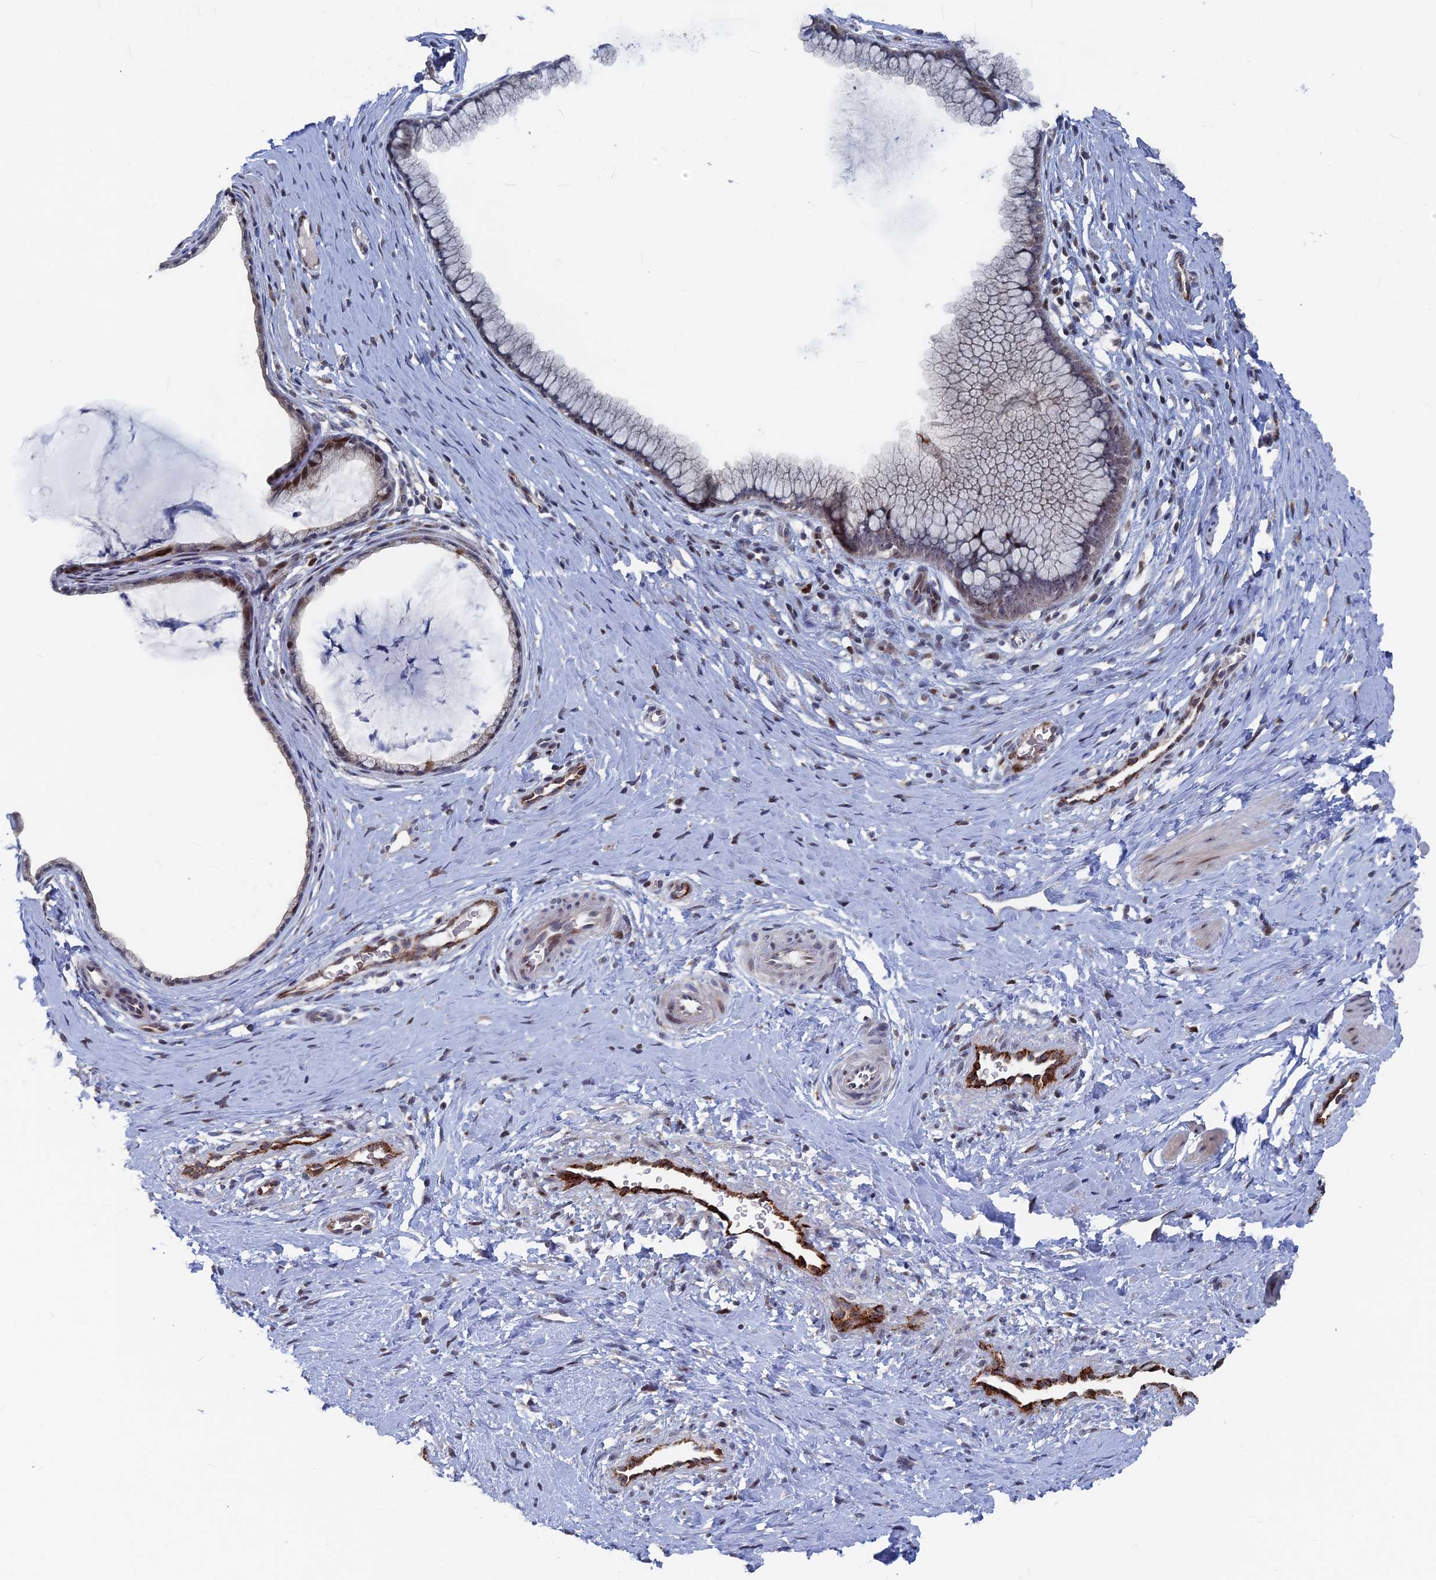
{"staining": {"intensity": "strong", "quantity": "<25%", "location": "cytoplasmic/membranous,nuclear"}, "tissue": "cervix", "cell_type": "Glandular cells", "image_type": "normal", "snomed": [{"axis": "morphology", "description": "Normal tissue, NOS"}, {"axis": "topography", "description": "Cervix"}], "caption": "Cervix stained with a brown dye displays strong cytoplasmic/membranous,nuclear positive positivity in approximately <25% of glandular cells.", "gene": "SH3D21", "patient": {"sex": "female", "age": 36}}